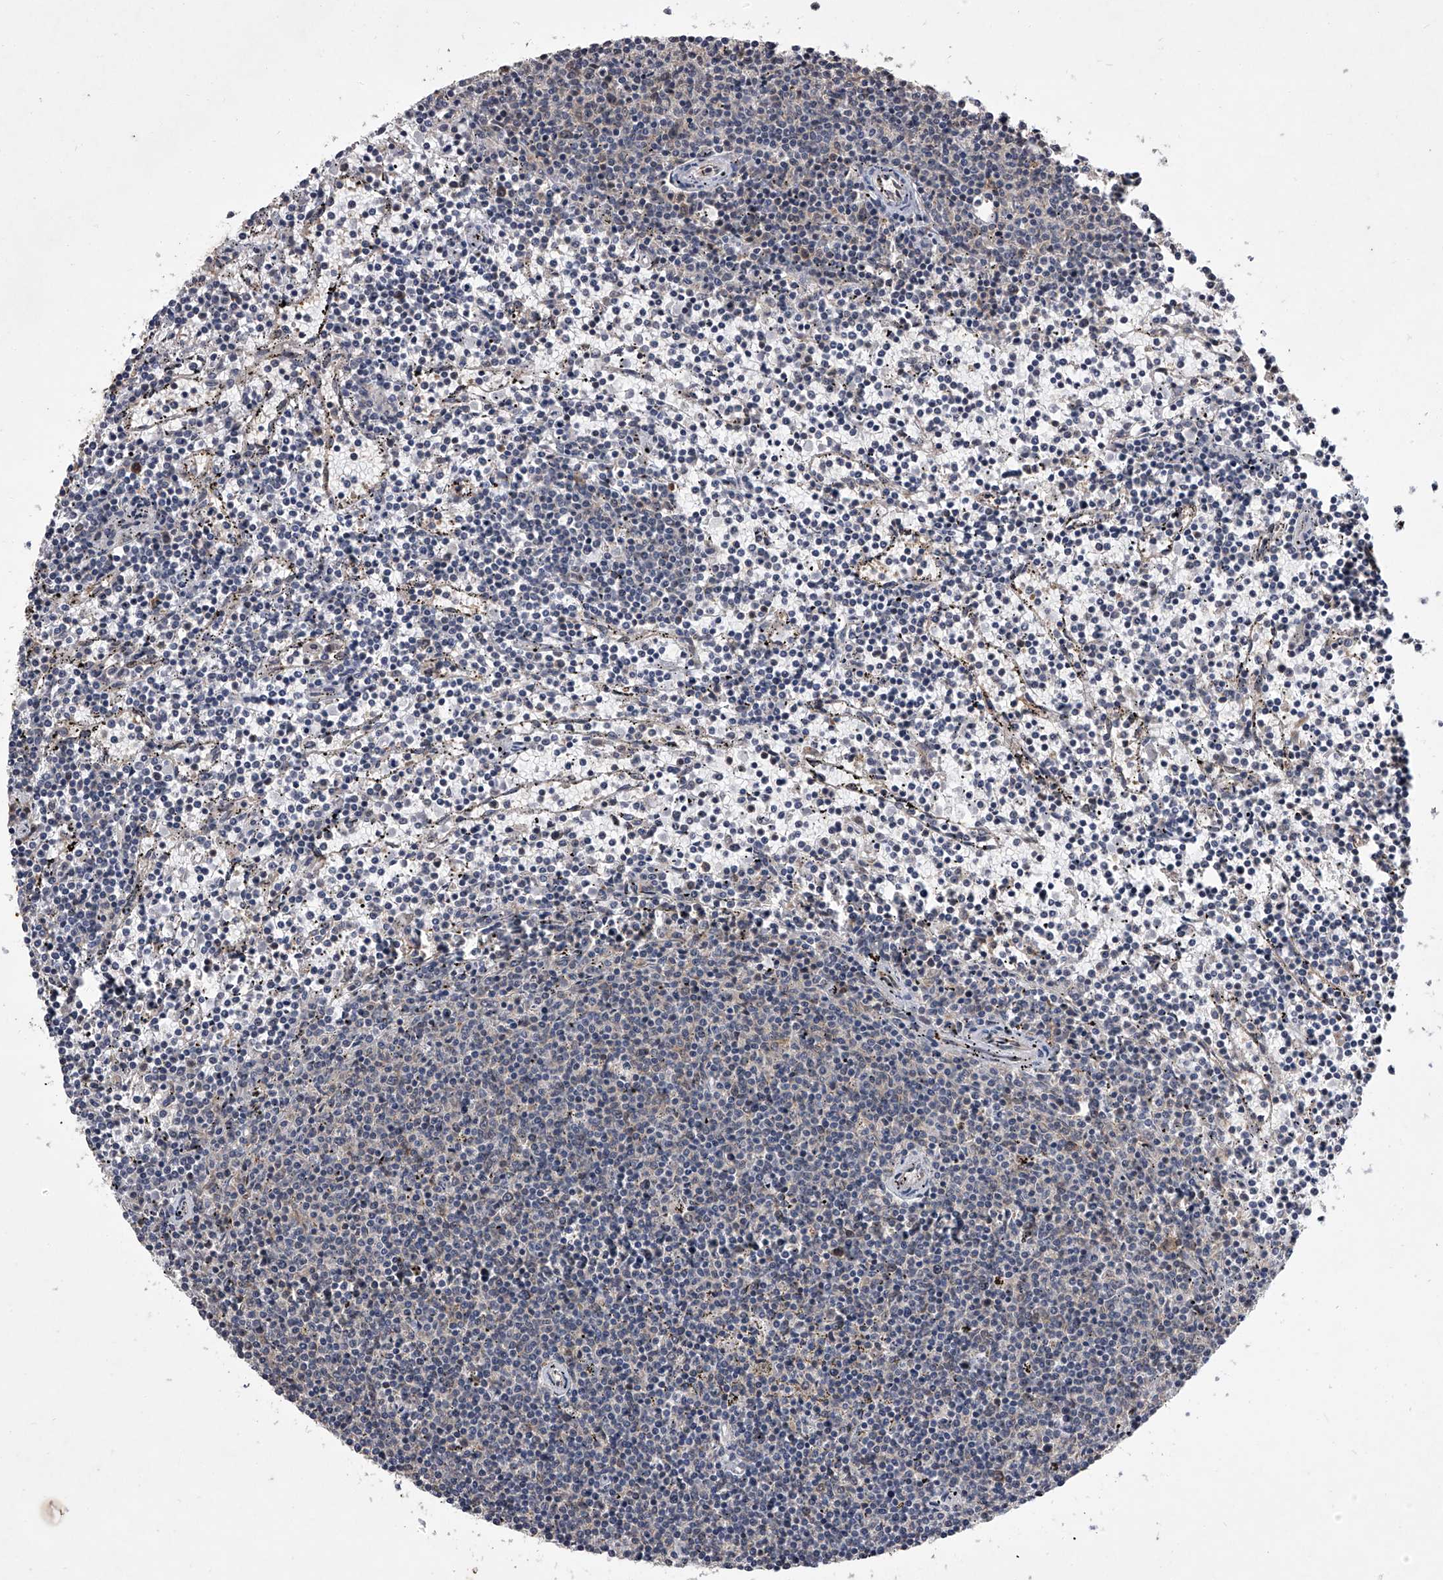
{"staining": {"intensity": "negative", "quantity": "none", "location": "none"}, "tissue": "lymphoma", "cell_type": "Tumor cells", "image_type": "cancer", "snomed": [{"axis": "morphology", "description": "Malignant lymphoma, non-Hodgkin's type, Low grade"}, {"axis": "topography", "description": "Spleen"}], "caption": "Lymphoma was stained to show a protein in brown. There is no significant staining in tumor cells.", "gene": "EIF2S2", "patient": {"sex": "female", "age": 50}}